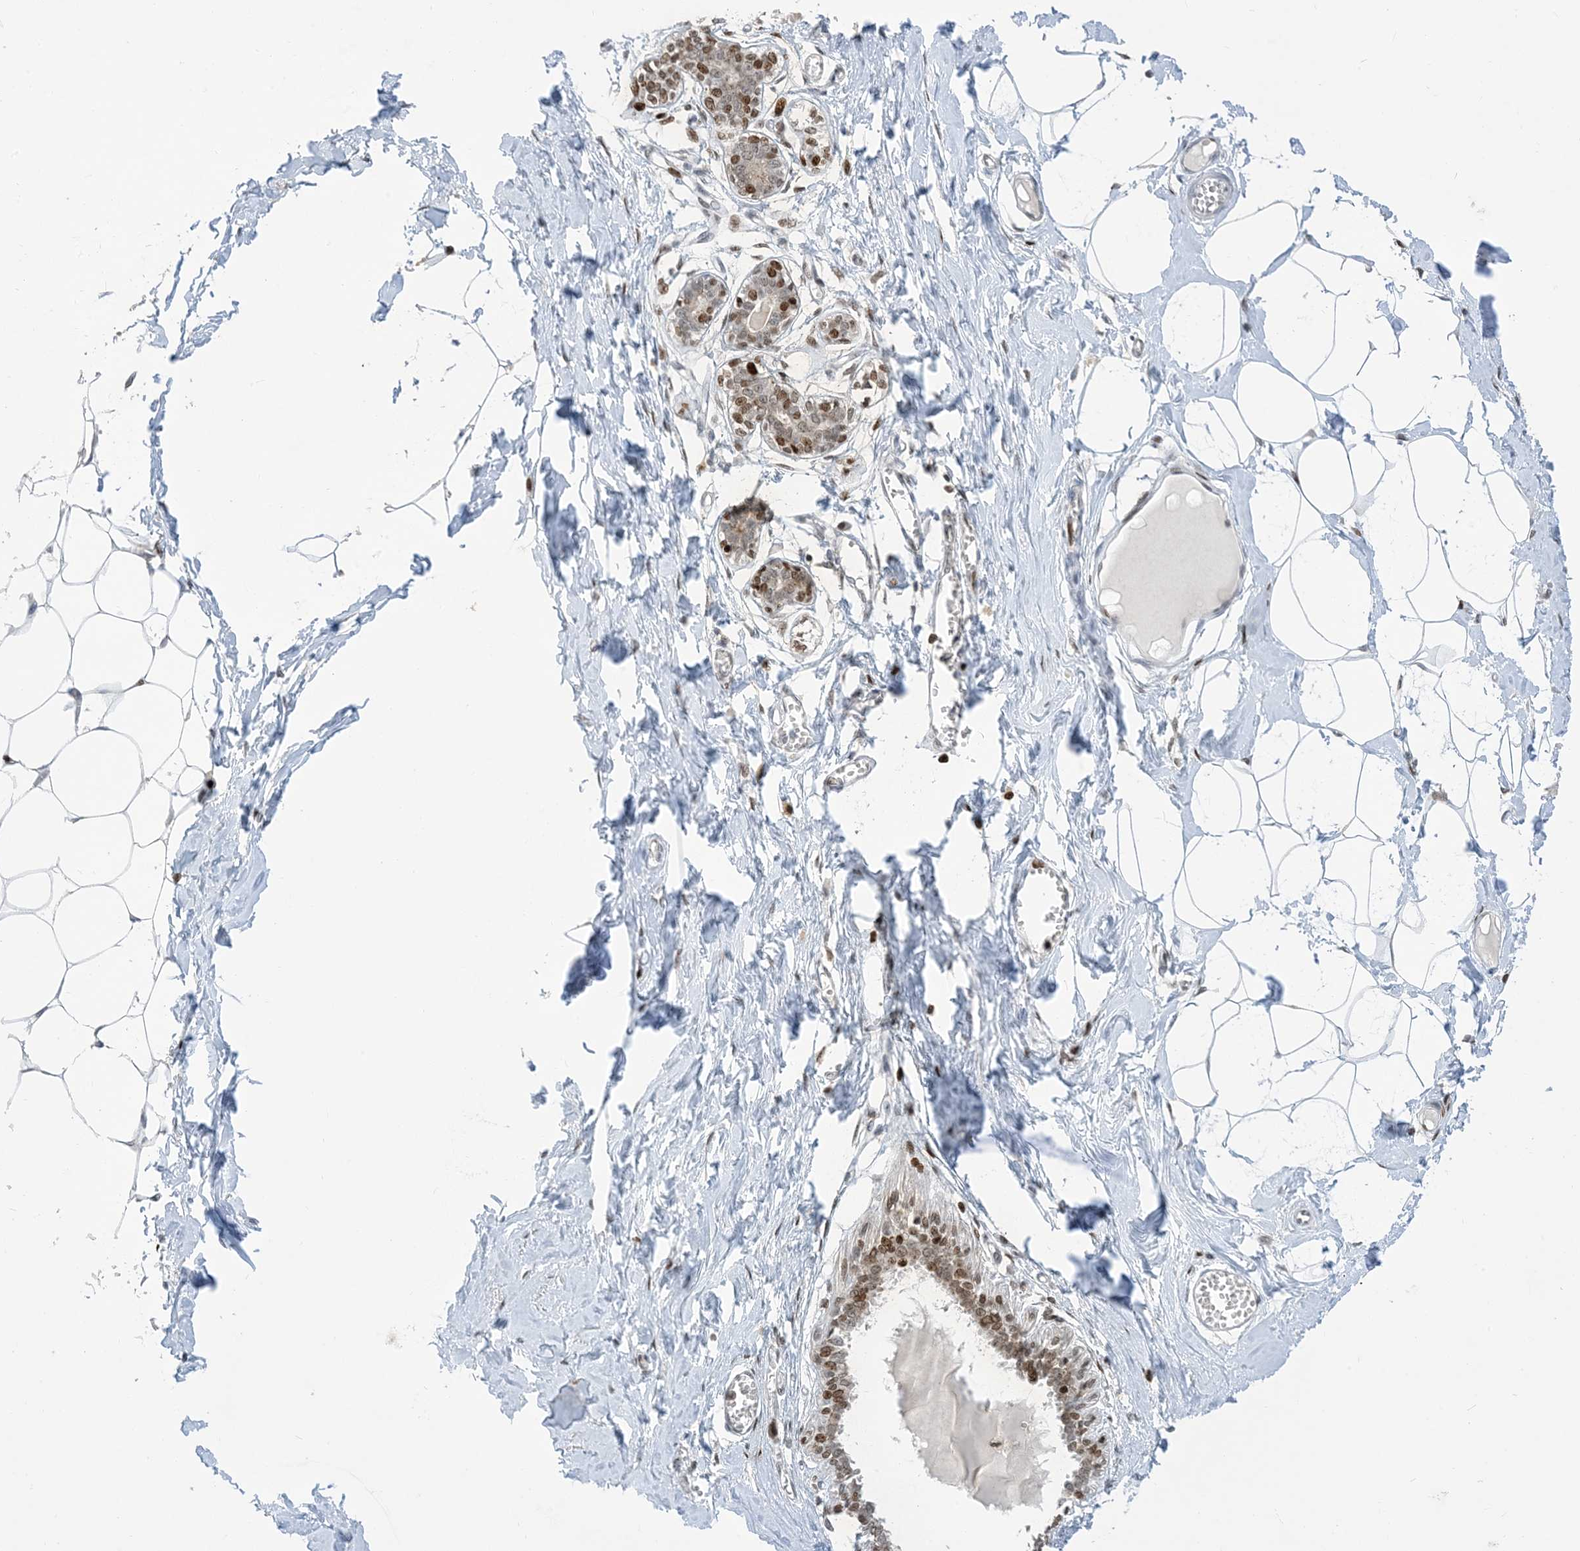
{"staining": {"intensity": "negative", "quantity": "none", "location": "none"}, "tissue": "breast", "cell_type": "Adipocytes", "image_type": "normal", "snomed": [{"axis": "morphology", "description": "Normal tissue, NOS"}, {"axis": "topography", "description": "Breast"}], "caption": "This is an immunohistochemistry micrograph of normal human breast. There is no staining in adipocytes.", "gene": "SLC25A53", "patient": {"sex": "female", "age": 27}}